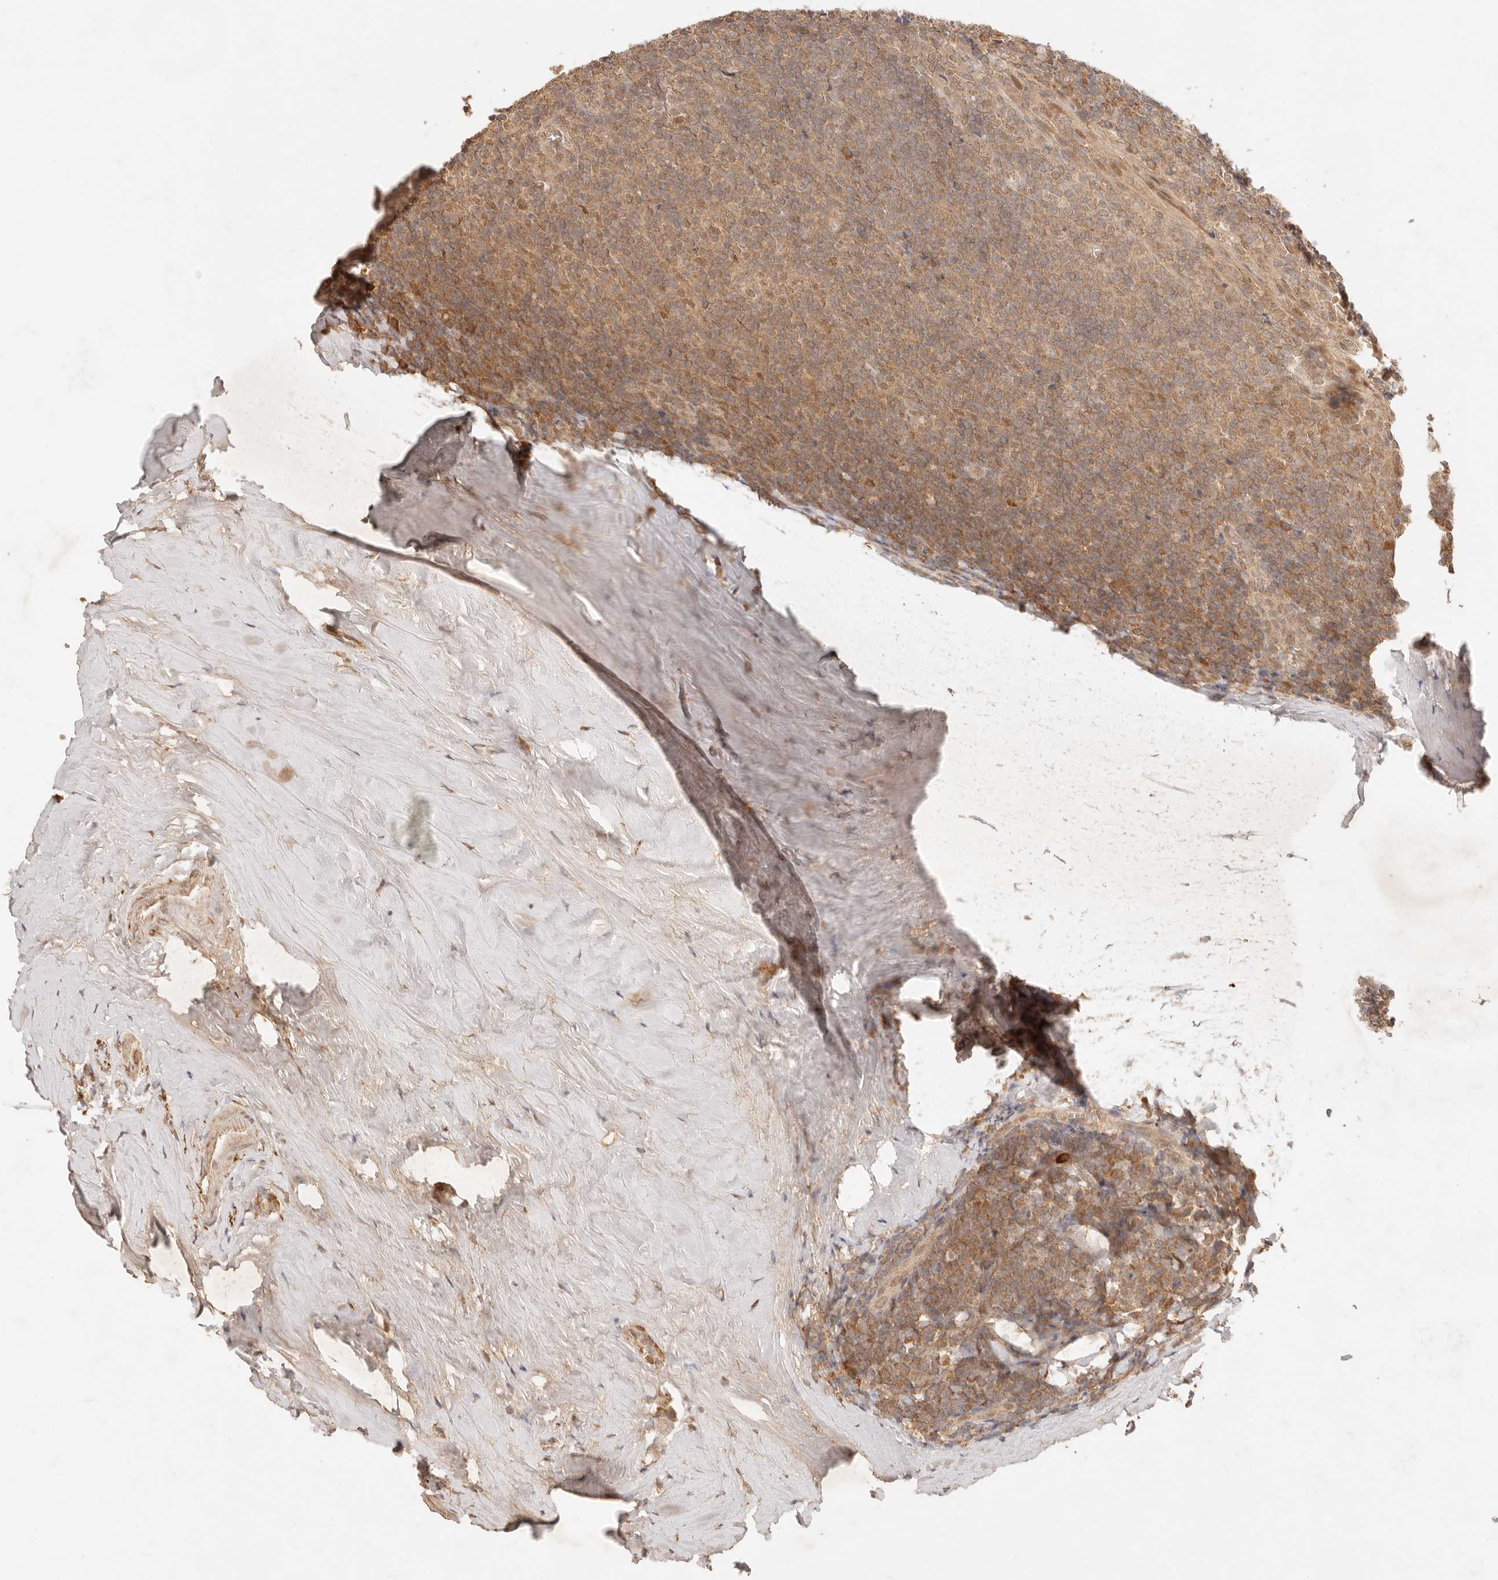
{"staining": {"intensity": "moderate", "quantity": ">75%", "location": "cytoplasmic/membranous,nuclear"}, "tissue": "tonsil", "cell_type": "Germinal center cells", "image_type": "normal", "snomed": [{"axis": "morphology", "description": "Normal tissue, NOS"}, {"axis": "topography", "description": "Tonsil"}], "caption": "DAB (3,3'-diaminobenzidine) immunohistochemical staining of normal human tonsil exhibits moderate cytoplasmic/membranous,nuclear protein staining in about >75% of germinal center cells. (Brightfield microscopy of DAB IHC at high magnification).", "gene": "TRIM11", "patient": {"sex": "male", "age": 37}}